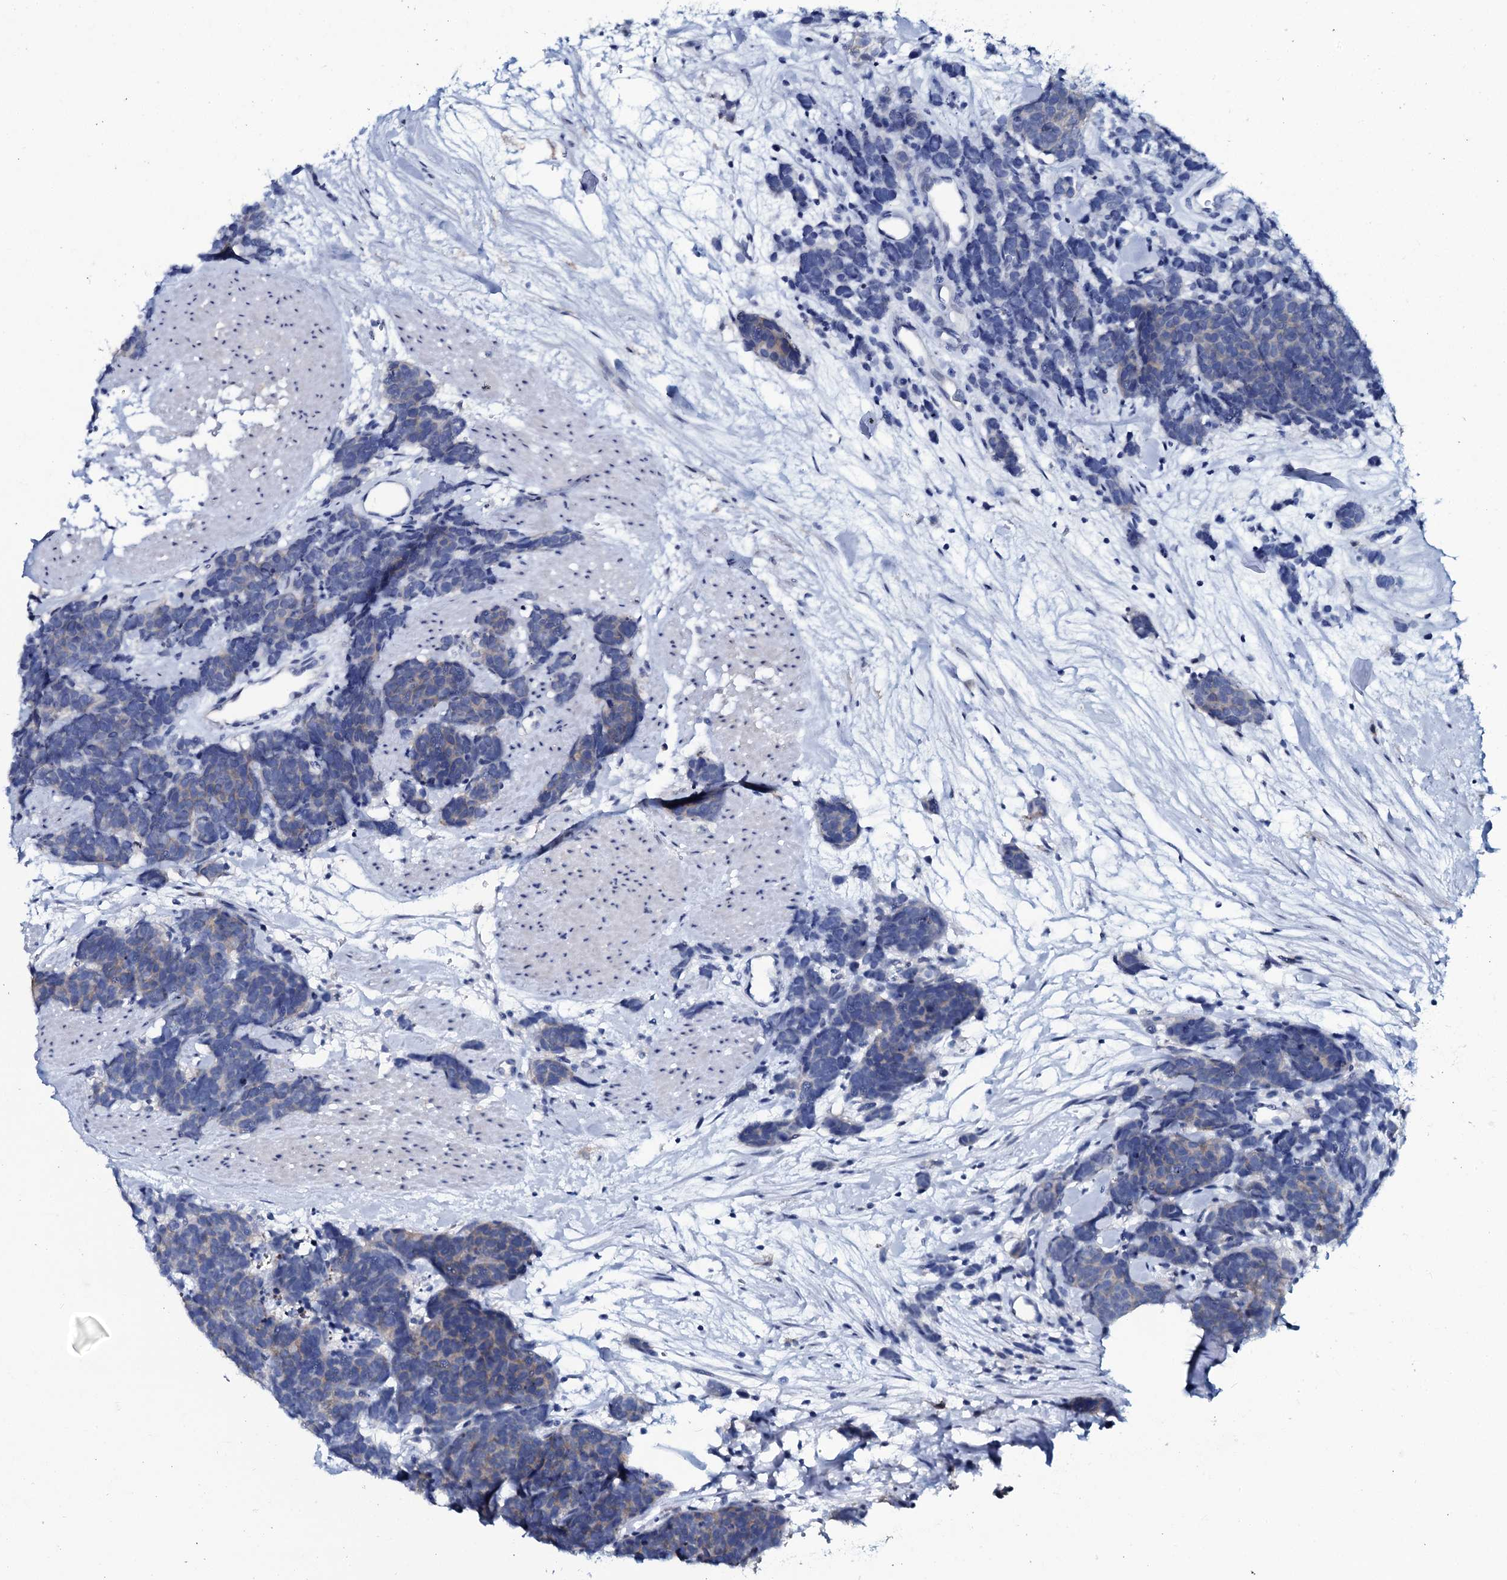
{"staining": {"intensity": "negative", "quantity": "none", "location": "none"}, "tissue": "carcinoid", "cell_type": "Tumor cells", "image_type": "cancer", "snomed": [{"axis": "morphology", "description": "Carcinoma, NOS"}, {"axis": "morphology", "description": "Carcinoid, malignant, NOS"}, {"axis": "topography", "description": "Urinary bladder"}], "caption": "IHC micrograph of neoplastic tissue: human carcinoid stained with DAB shows no significant protein staining in tumor cells. (DAB IHC visualized using brightfield microscopy, high magnification).", "gene": "SLC4A7", "patient": {"sex": "male", "age": 57}}